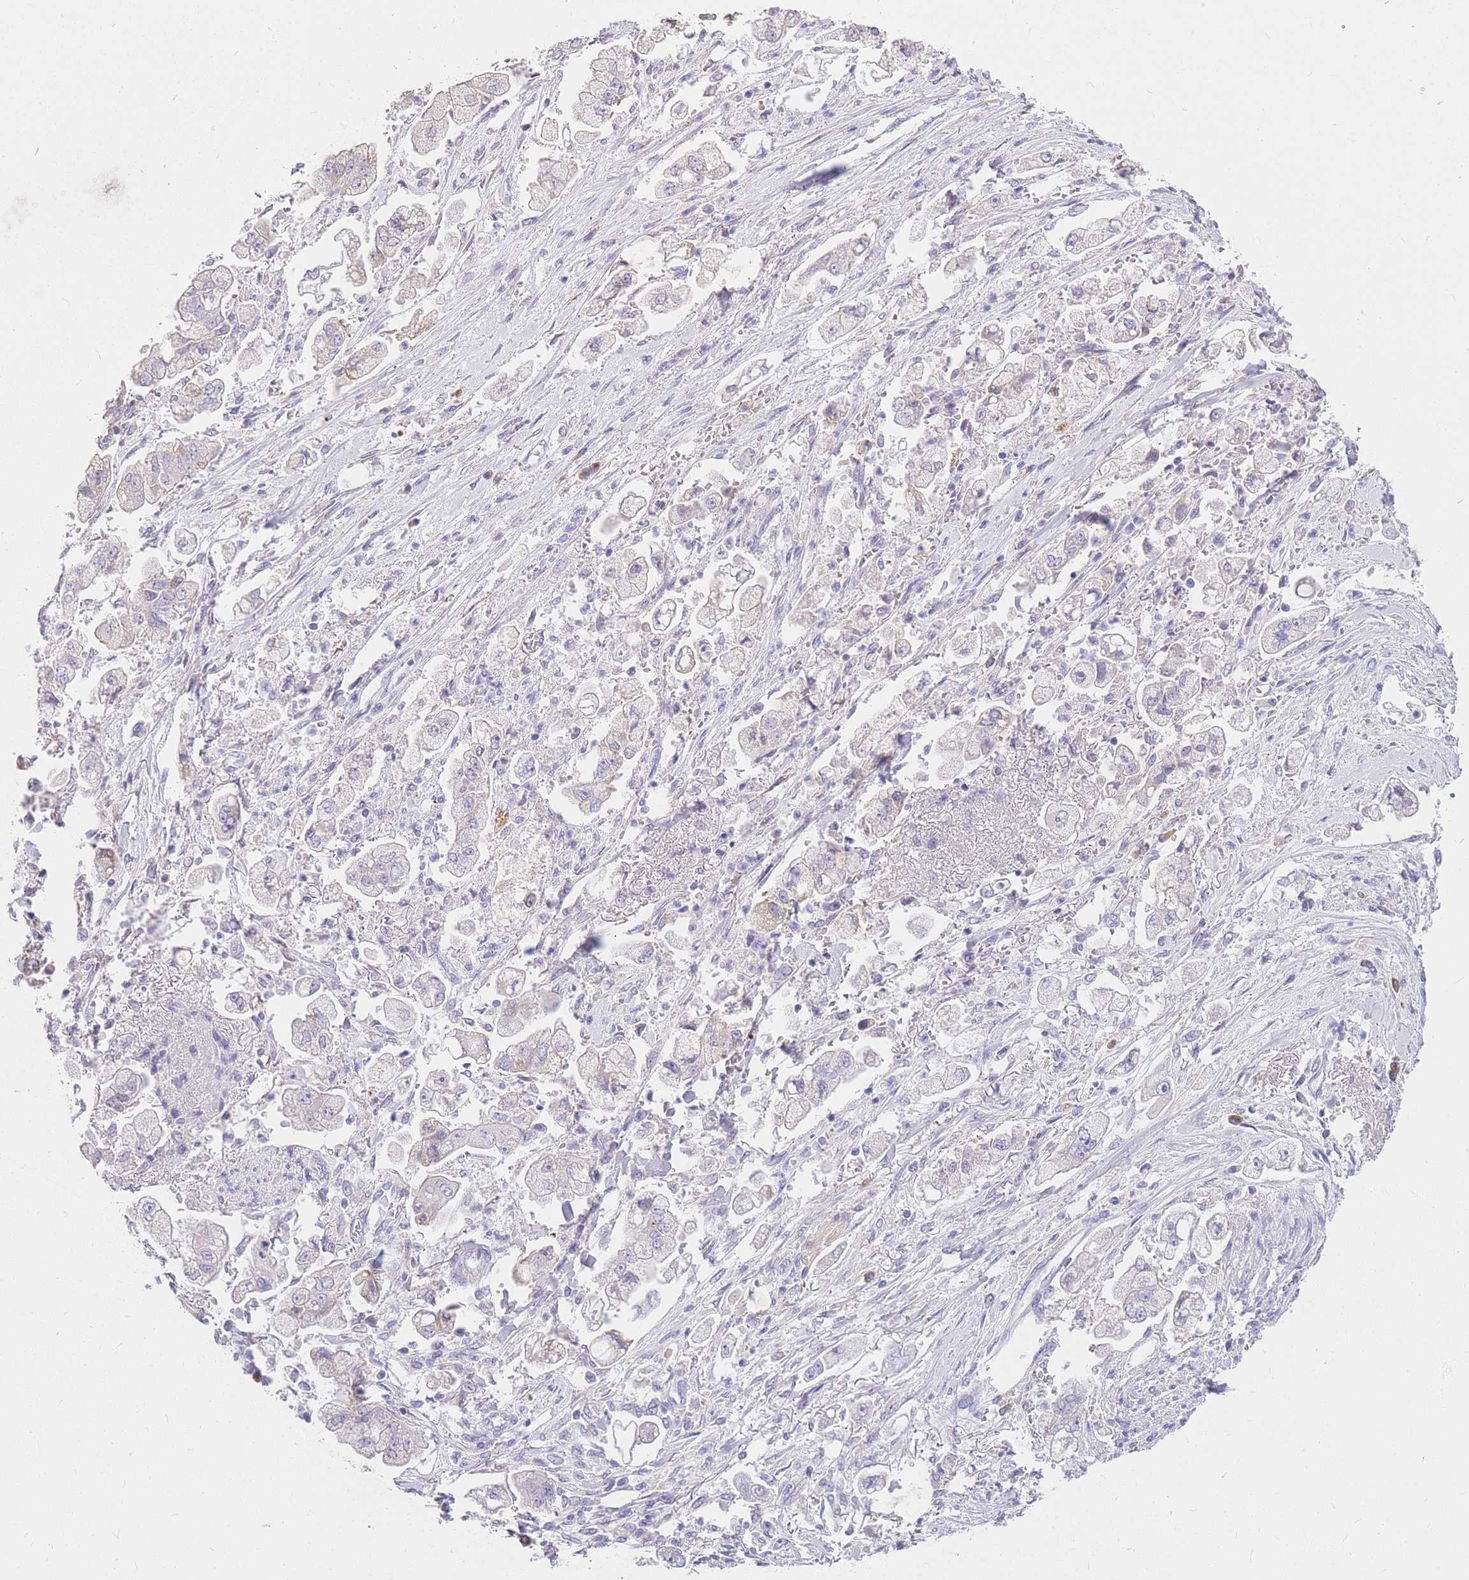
{"staining": {"intensity": "negative", "quantity": "none", "location": "none"}, "tissue": "stomach cancer", "cell_type": "Tumor cells", "image_type": "cancer", "snomed": [{"axis": "morphology", "description": "Adenocarcinoma, NOS"}, {"axis": "topography", "description": "Stomach"}], "caption": "A photomicrograph of human adenocarcinoma (stomach) is negative for staining in tumor cells. The staining was performed using DAB to visualize the protein expression in brown, while the nuclei were stained in blue with hematoxylin (Magnification: 20x).", "gene": "C2orf88", "patient": {"sex": "male", "age": 62}}